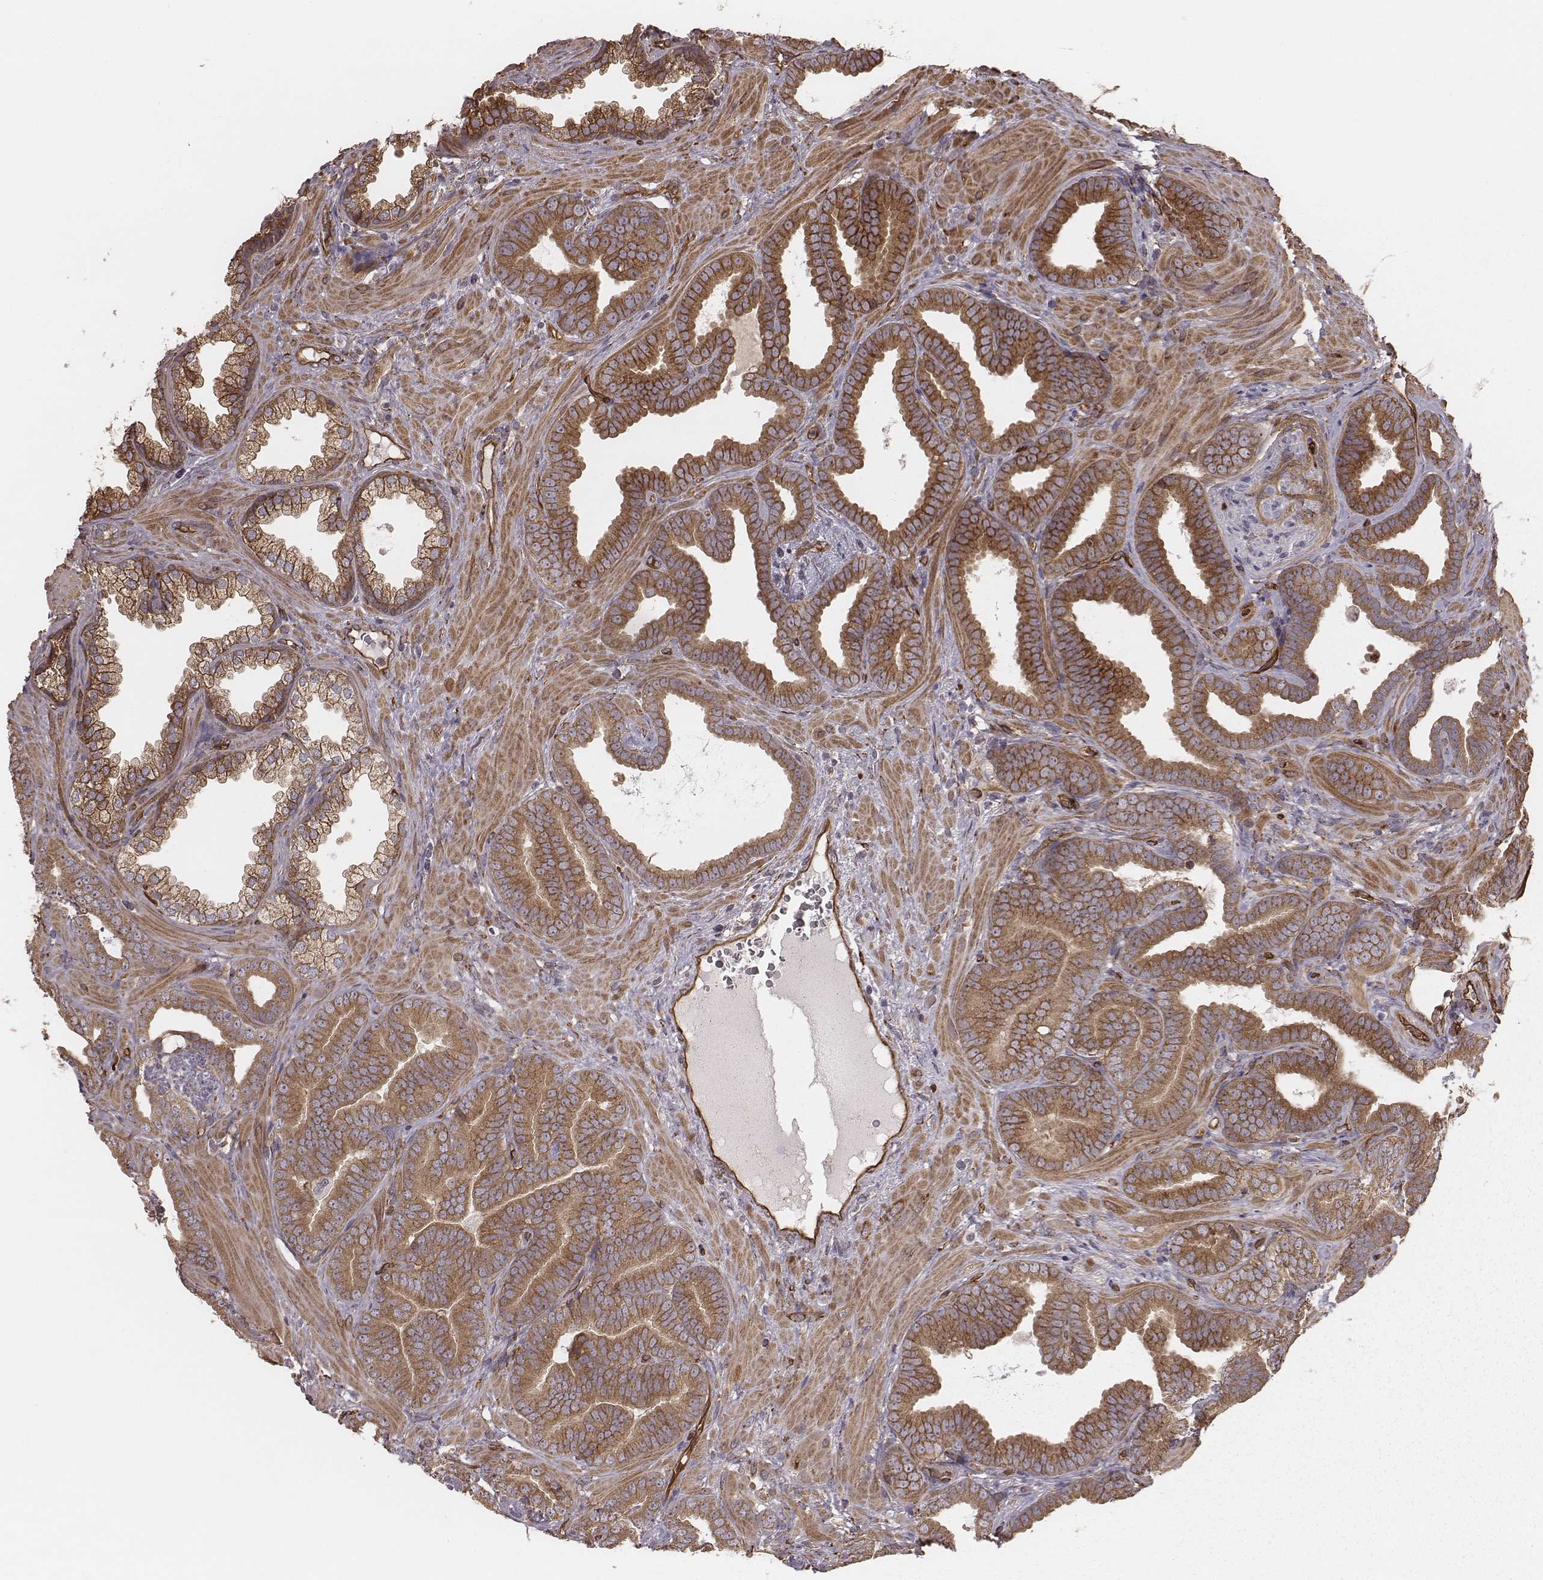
{"staining": {"intensity": "strong", "quantity": "25%-75%", "location": "cytoplasmic/membranous"}, "tissue": "prostate cancer", "cell_type": "Tumor cells", "image_type": "cancer", "snomed": [{"axis": "morphology", "description": "Adenocarcinoma, Low grade"}, {"axis": "topography", "description": "Prostate"}], "caption": "This image shows immunohistochemistry (IHC) staining of prostate cancer (adenocarcinoma (low-grade)), with high strong cytoplasmic/membranous staining in about 25%-75% of tumor cells.", "gene": "PALMD", "patient": {"sex": "male", "age": 63}}